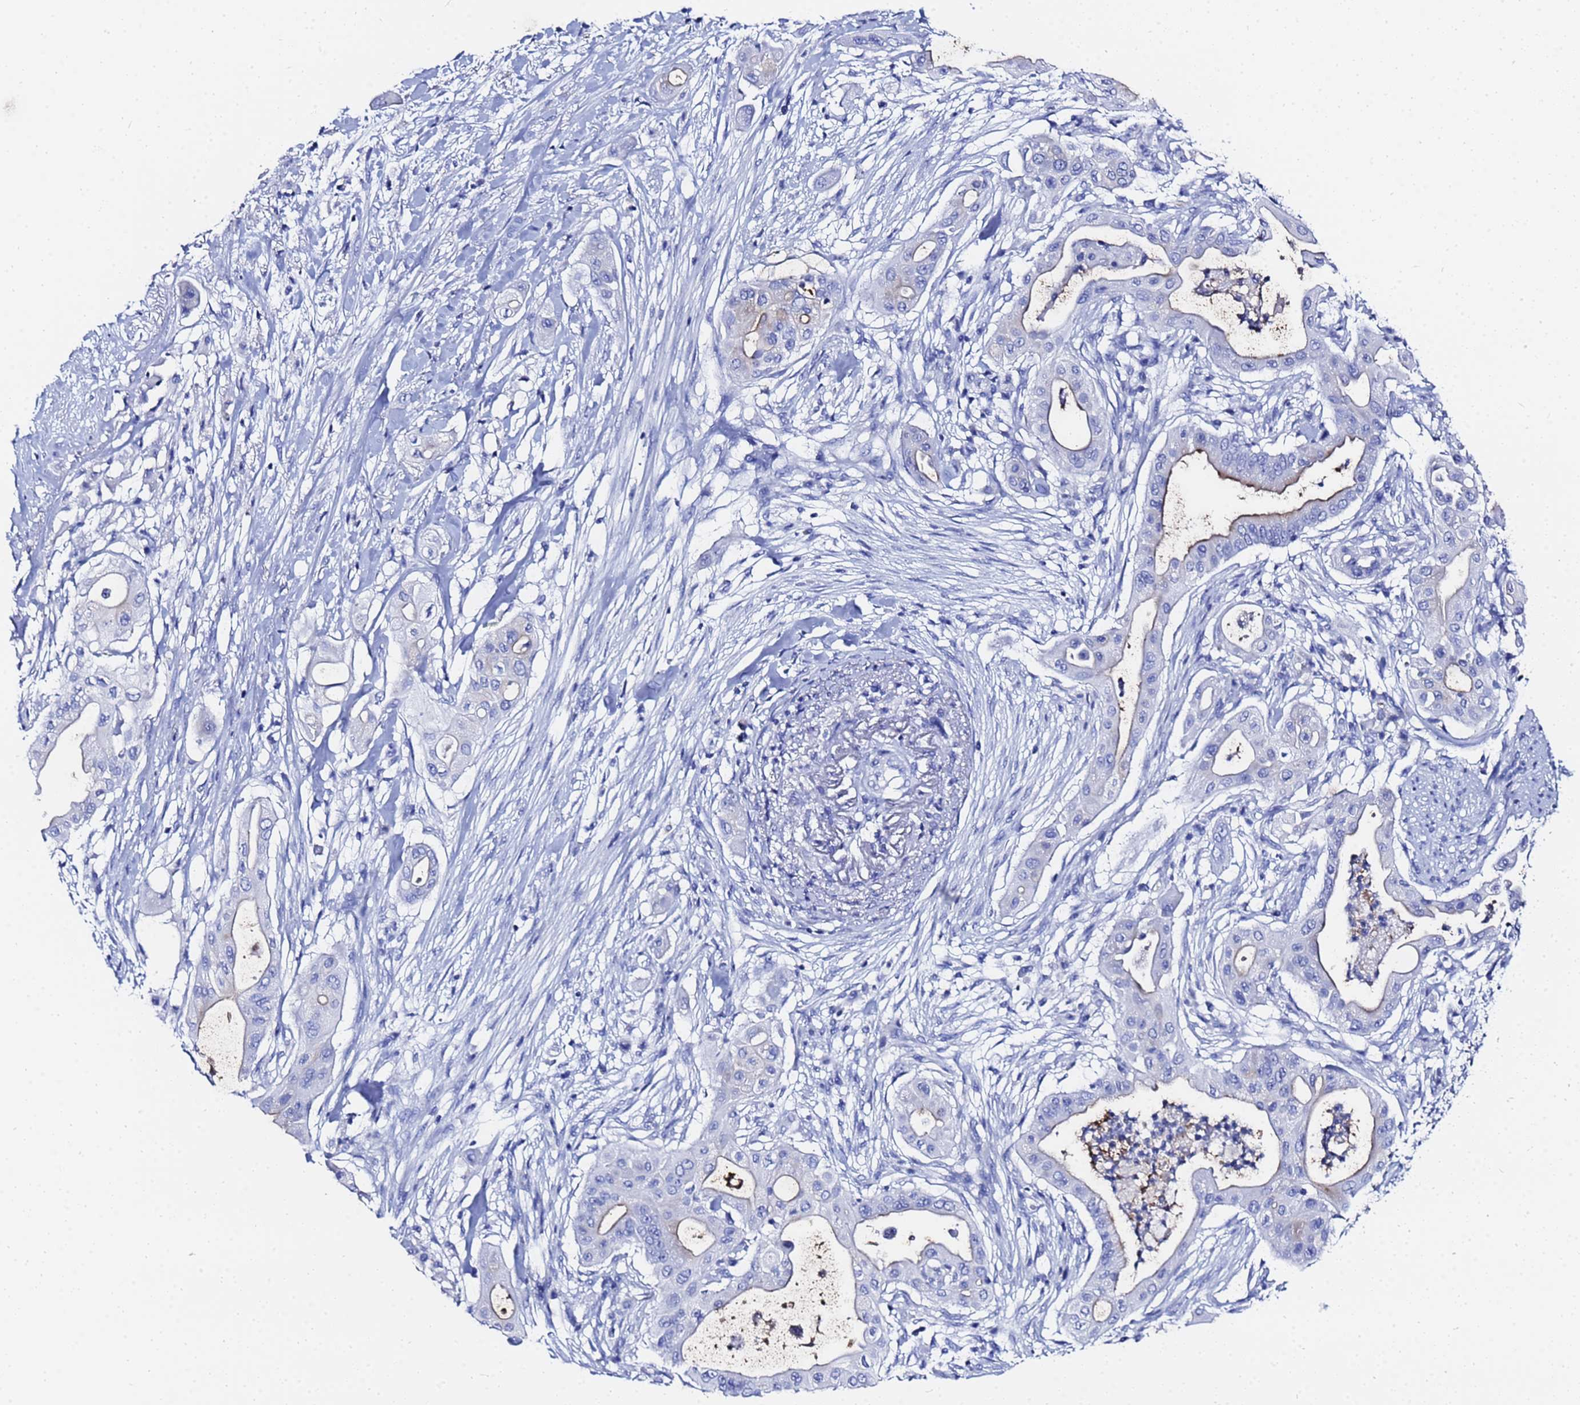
{"staining": {"intensity": "weak", "quantity": "<25%", "location": "cytoplasmic/membranous"}, "tissue": "pancreatic cancer", "cell_type": "Tumor cells", "image_type": "cancer", "snomed": [{"axis": "morphology", "description": "Adenocarcinoma, NOS"}, {"axis": "topography", "description": "Pancreas"}], "caption": "Immunohistochemistry image of neoplastic tissue: pancreatic cancer stained with DAB reveals no significant protein positivity in tumor cells.", "gene": "GGT1", "patient": {"sex": "male", "age": 68}}